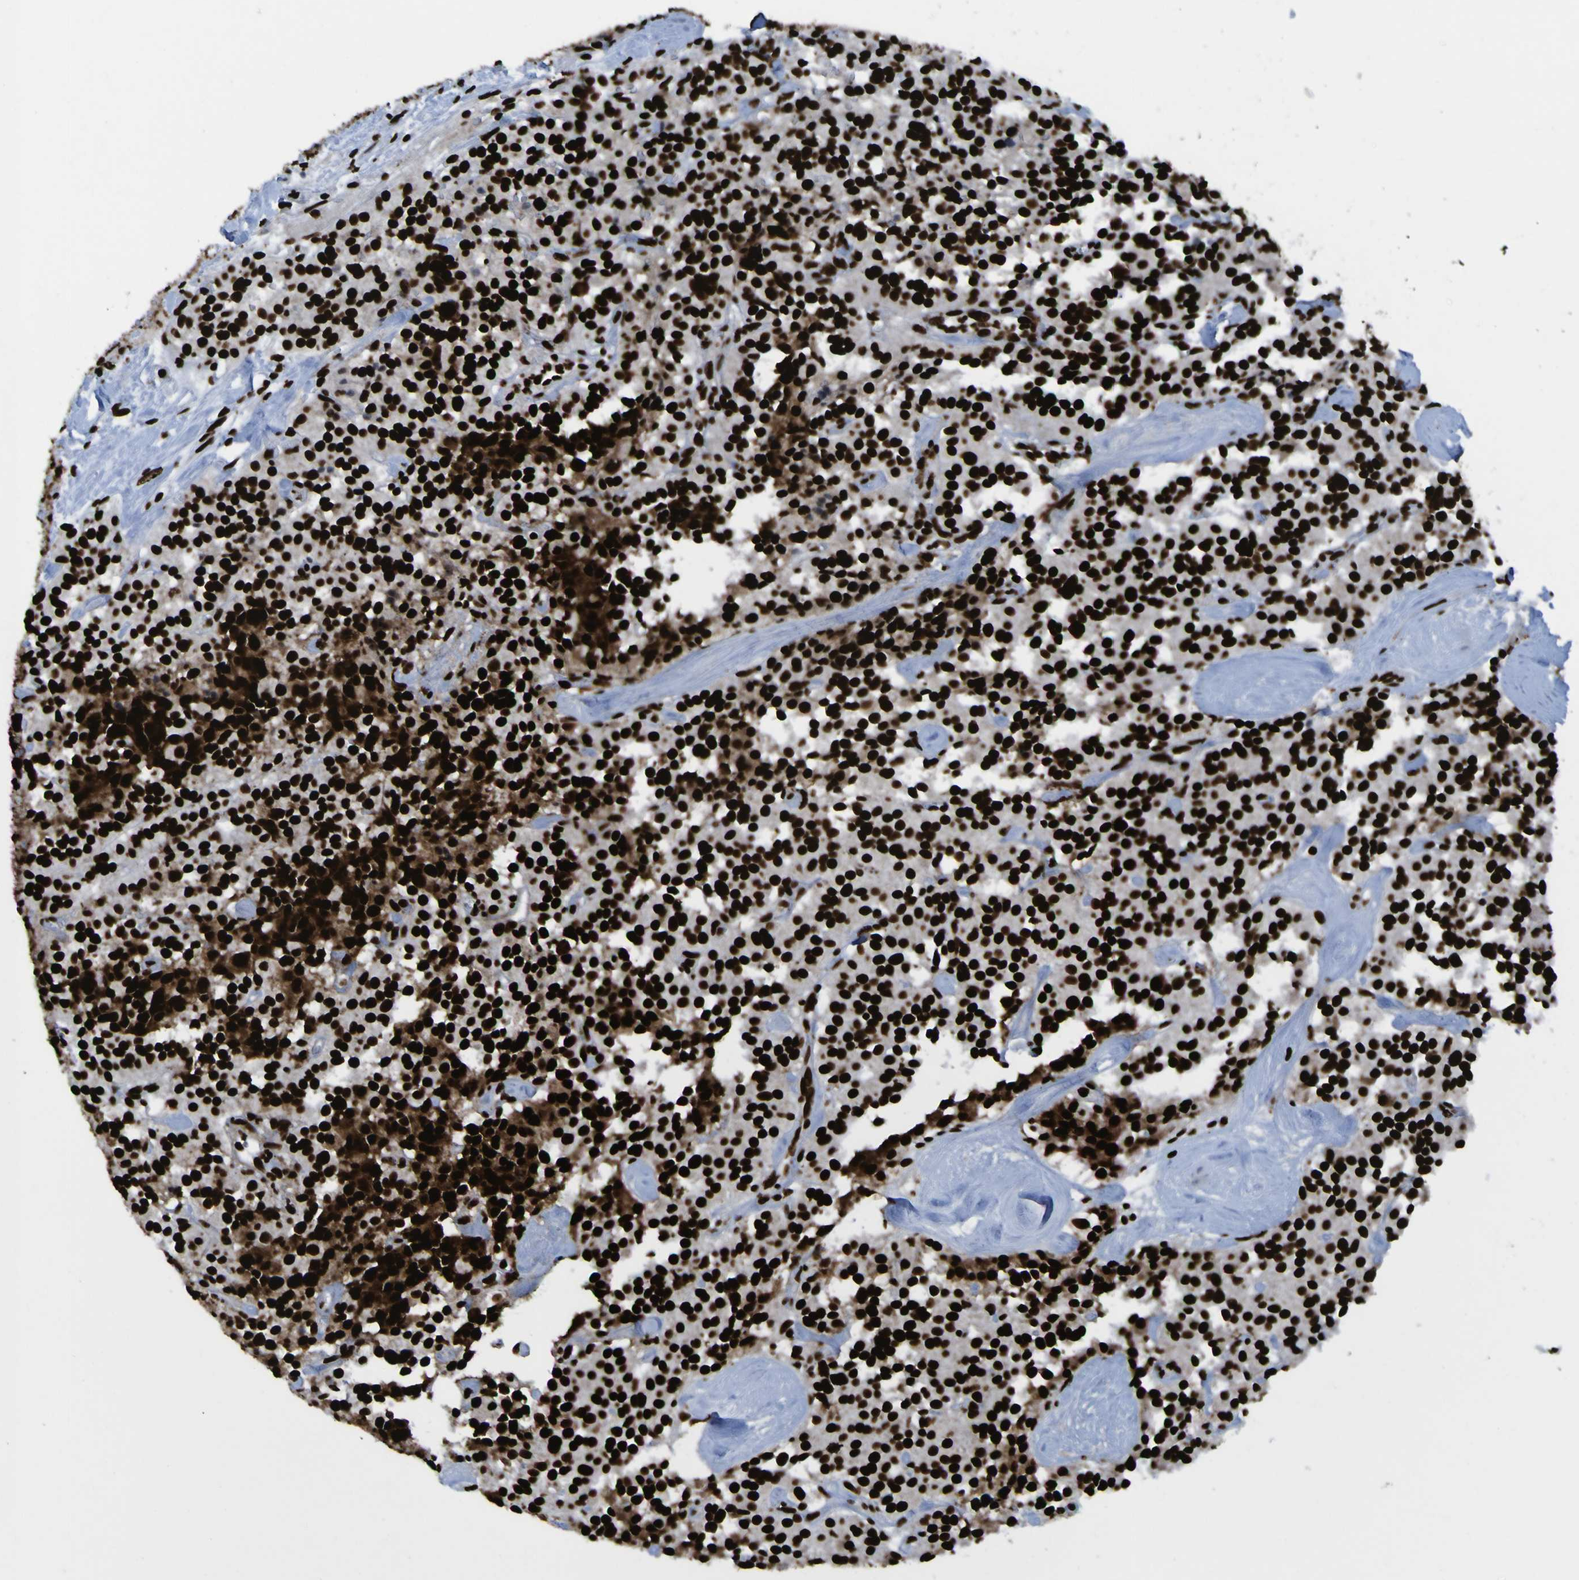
{"staining": {"intensity": "strong", "quantity": ">75%", "location": "nuclear"}, "tissue": "carcinoid", "cell_type": "Tumor cells", "image_type": "cancer", "snomed": [{"axis": "morphology", "description": "Carcinoid, malignant, NOS"}, {"axis": "topography", "description": "Lung"}], "caption": "Immunohistochemistry (IHC) image of carcinoid stained for a protein (brown), which demonstrates high levels of strong nuclear staining in approximately >75% of tumor cells.", "gene": "NPM1", "patient": {"sex": "male", "age": 30}}